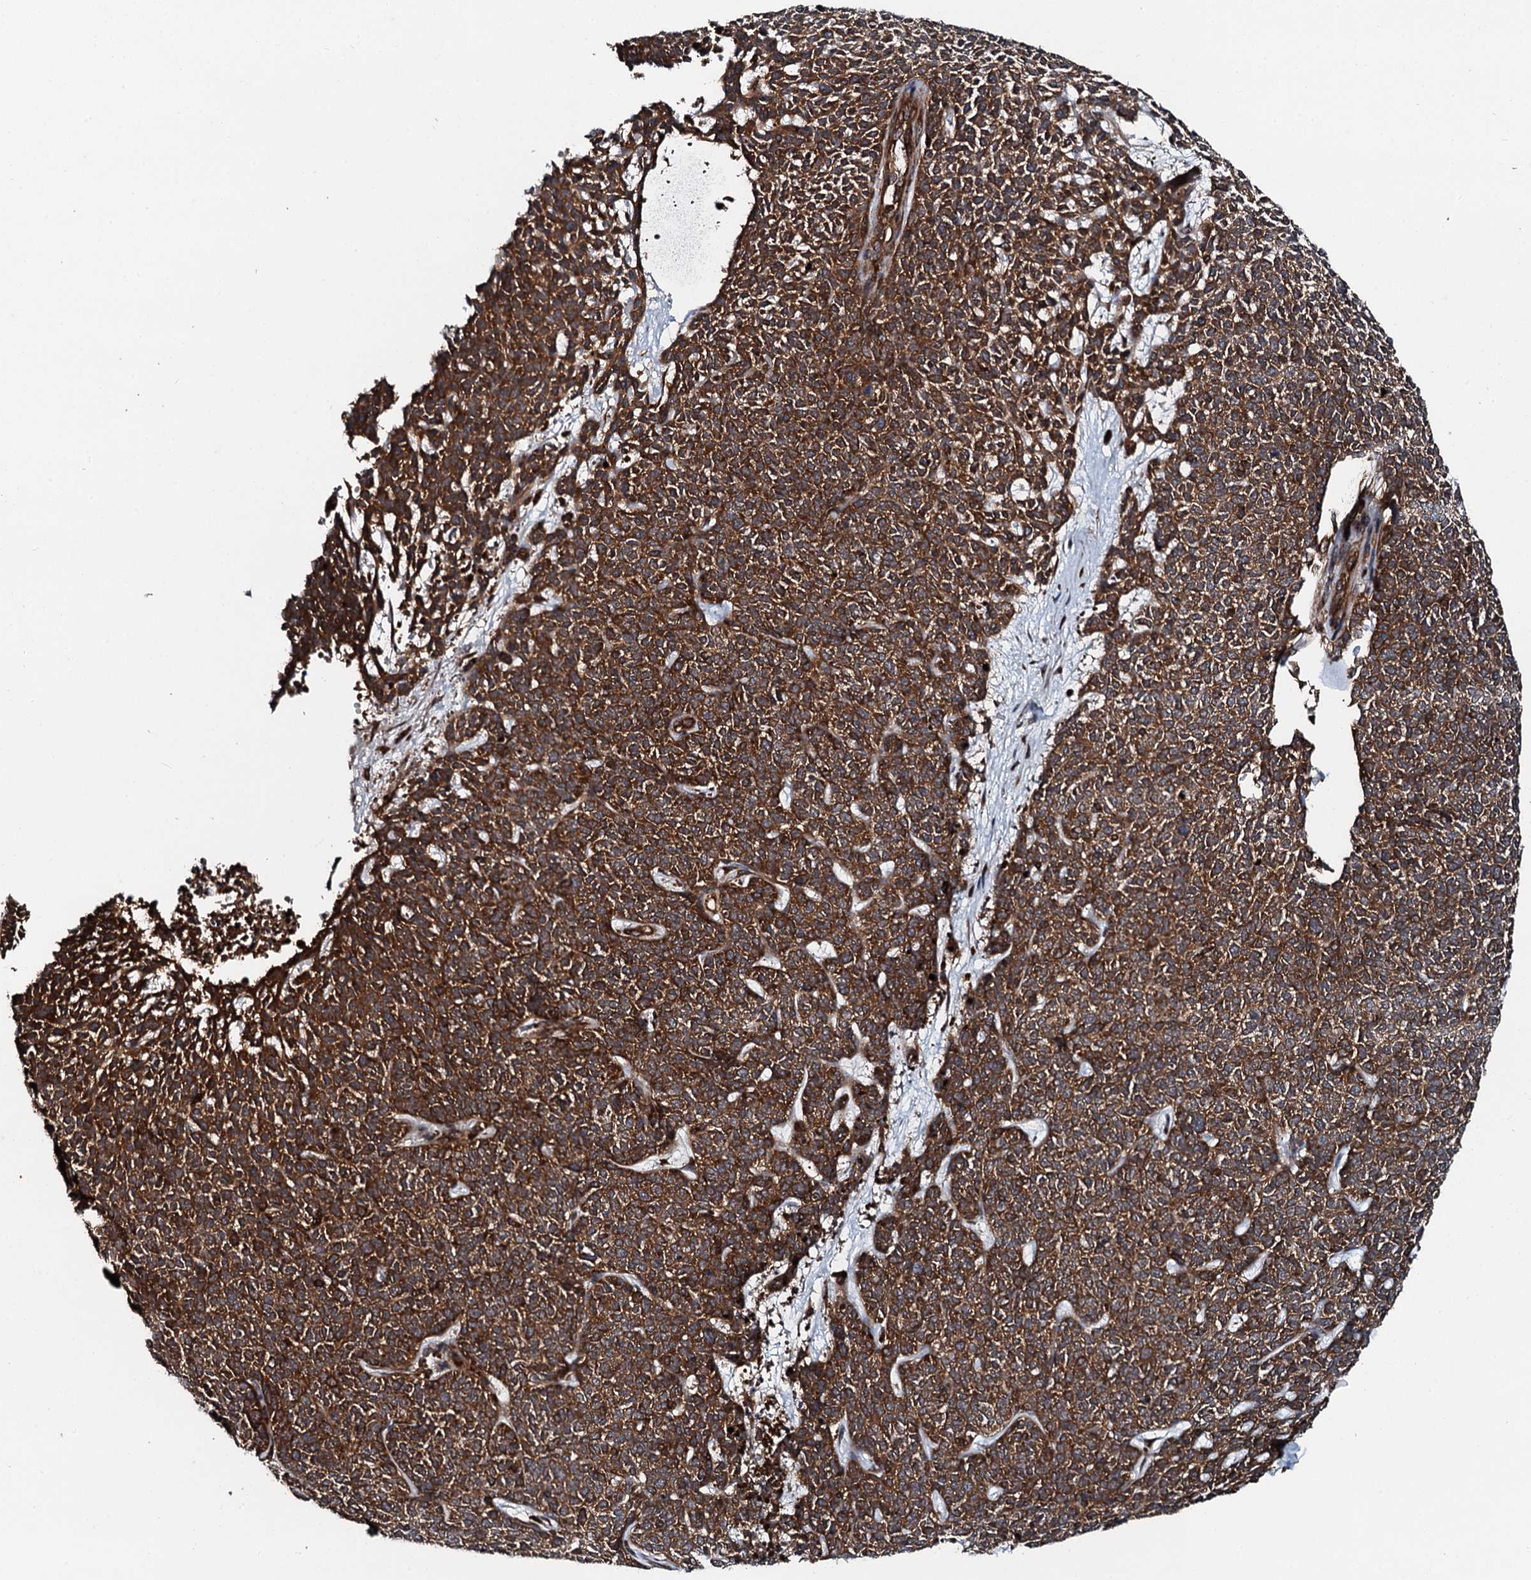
{"staining": {"intensity": "strong", "quantity": ">75%", "location": "cytoplasmic/membranous"}, "tissue": "skin cancer", "cell_type": "Tumor cells", "image_type": "cancer", "snomed": [{"axis": "morphology", "description": "Basal cell carcinoma"}, {"axis": "topography", "description": "Skin"}], "caption": "Skin cancer (basal cell carcinoma) stained with a brown dye demonstrates strong cytoplasmic/membranous positive positivity in approximately >75% of tumor cells.", "gene": "FLYWCH1", "patient": {"sex": "female", "age": 84}}